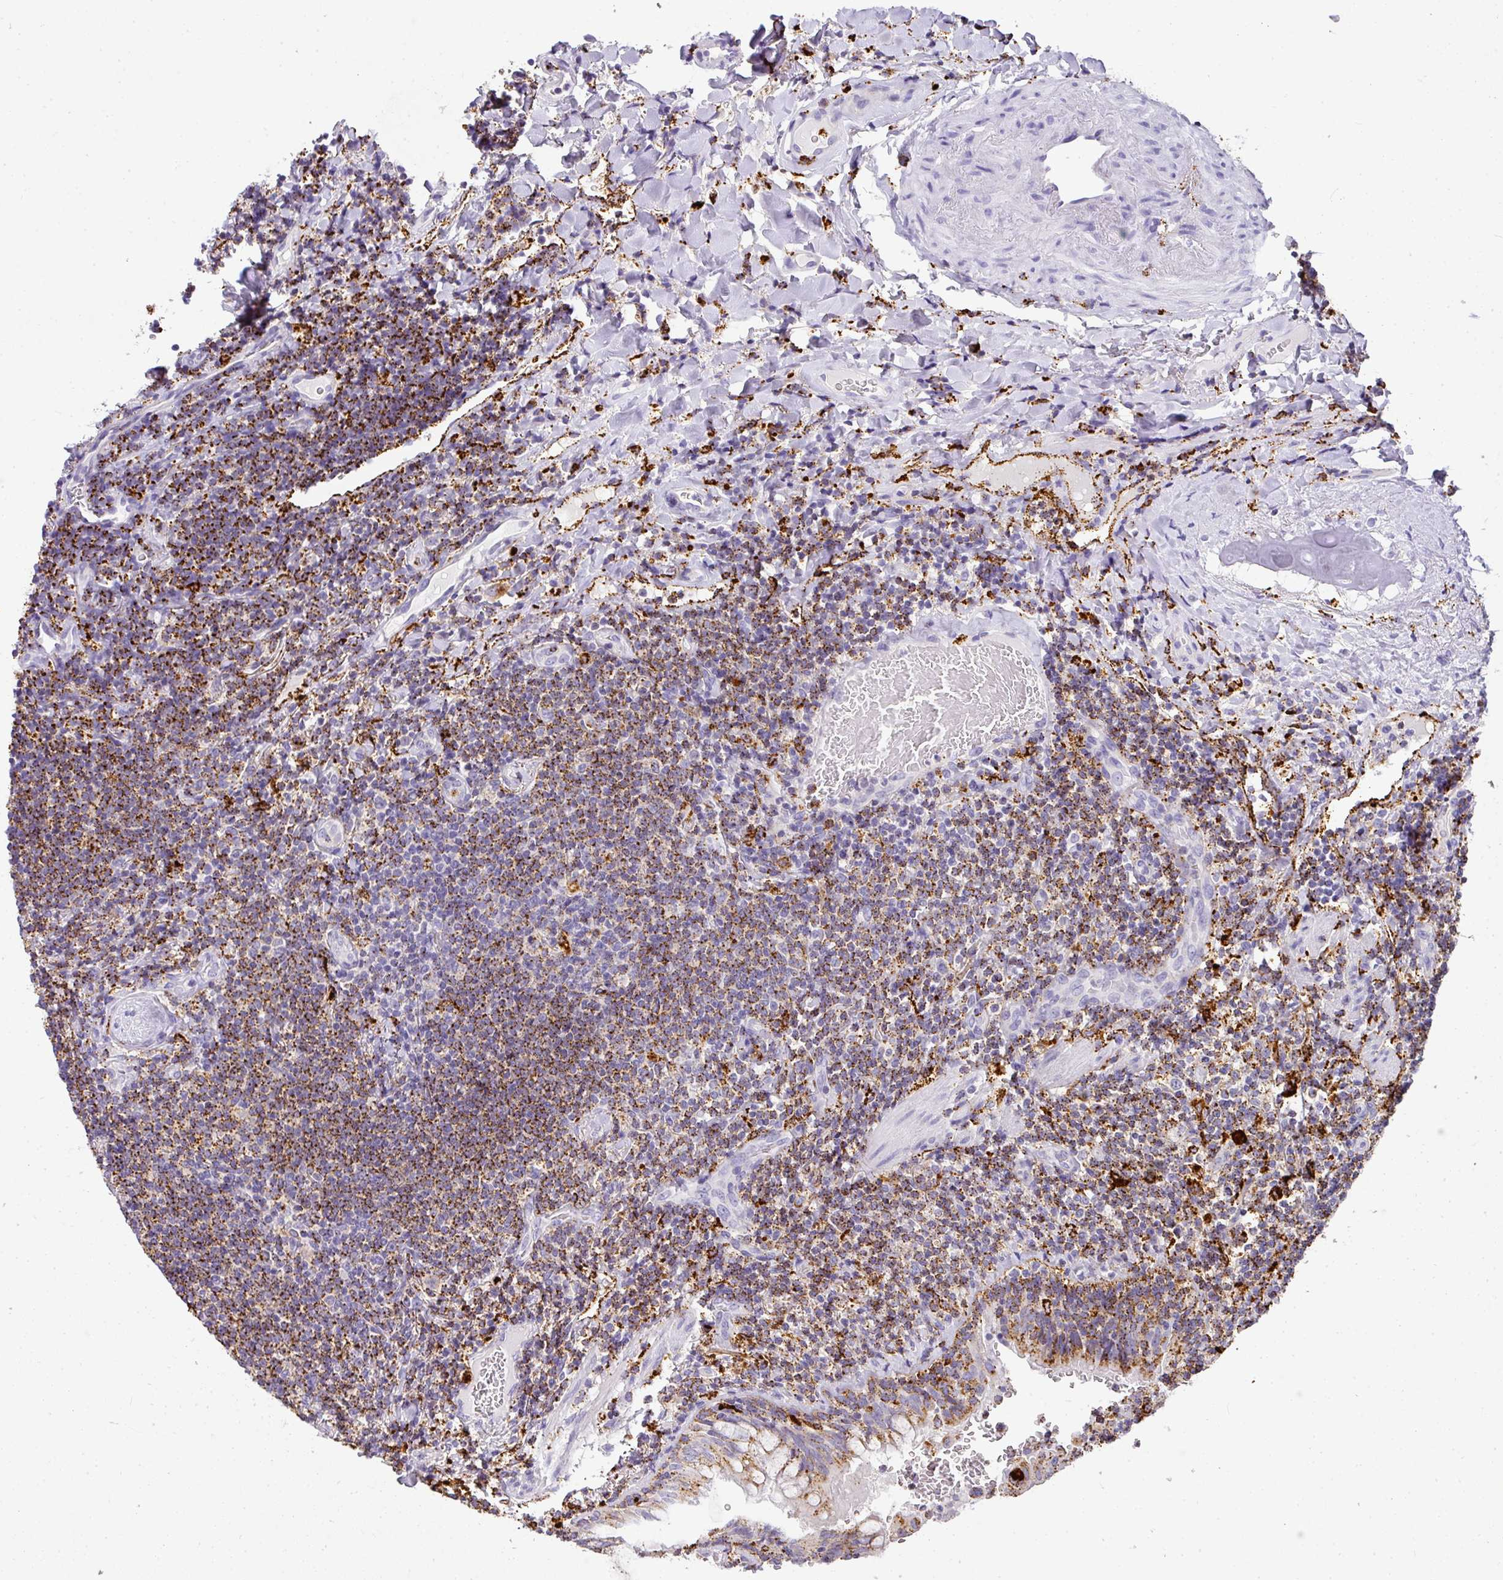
{"staining": {"intensity": "moderate", "quantity": ">75%", "location": "cytoplasmic/membranous"}, "tissue": "lymphoma", "cell_type": "Tumor cells", "image_type": "cancer", "snomed": [{"axis": "morphology", "description": "Malignant lymphoma, non-Hodgkin's type, Low grade"}, {"axis": "topography", "description": "Lung"}], "caption": "Lymphoma stained for a protein (brown) demonstrates moderate cytoplasmic/membranous positive positivity in approximately >75% of tumor cells.", "gene": "MMACHC", "patient": {"sex": "female", "age": 71}}